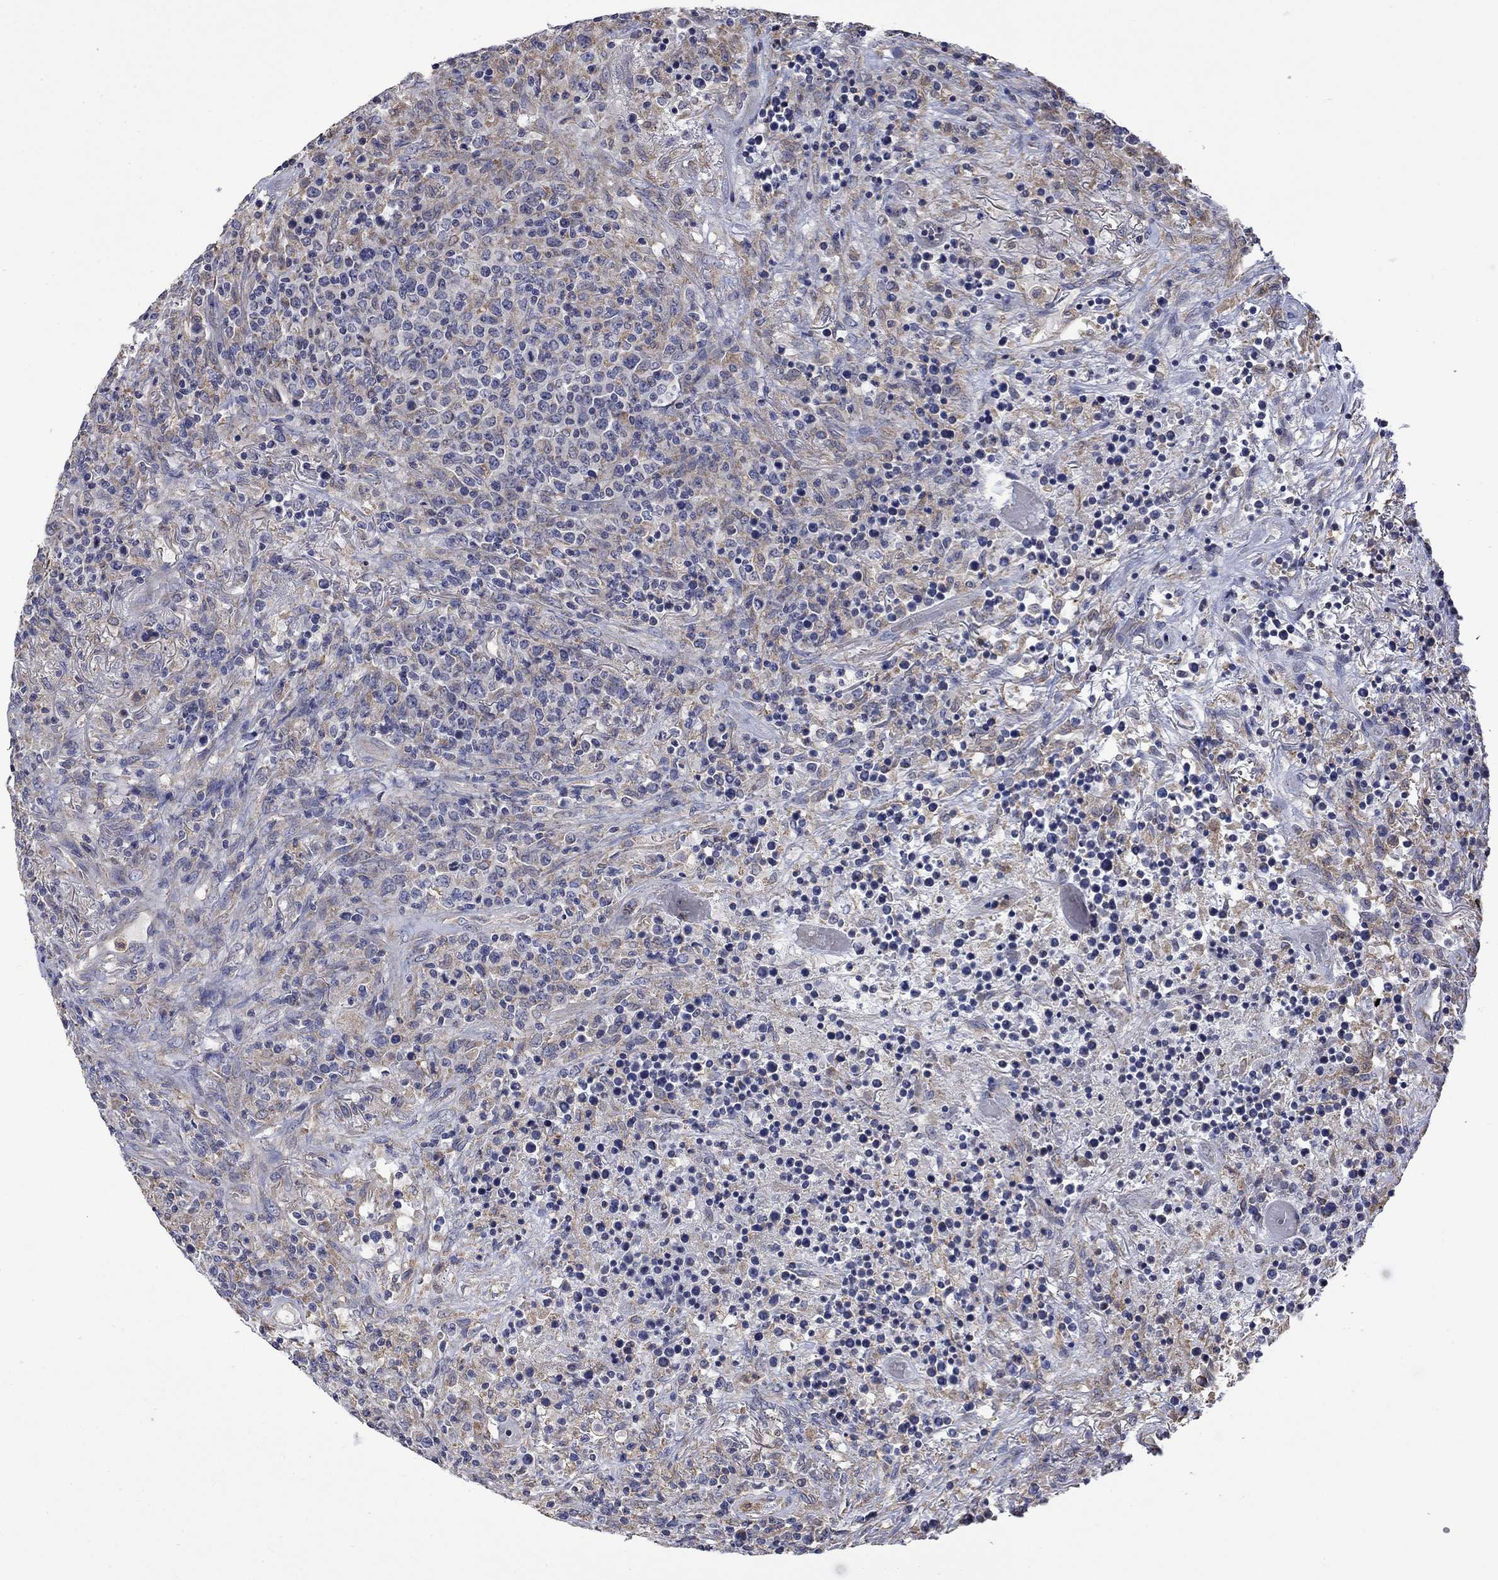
{"staining": {"intensity": "weak", "quantity": "25%-75%", "location": "cytoplasmic/membranous"}, "tissue": "lymphoma", "cell_type": "Tumor cells", "image_type": "cancer", "snomed": [{"axis": "morphology", "description": "Malignant lymphoma, non-Hodgkin's type, High grade"}, {"axis": "topography", "description": "Lung"}], "caption": "About 25%-75% of tumor cells in malignant lymphoma, non-Hodgkin's type (high-grade) demonstrate weak cytoplasmic/membranous protein expression as visualized by brown immunohistochemical staining.", "gene": "CAMKK2", "patient": {"sex": "male", "age": 79}}